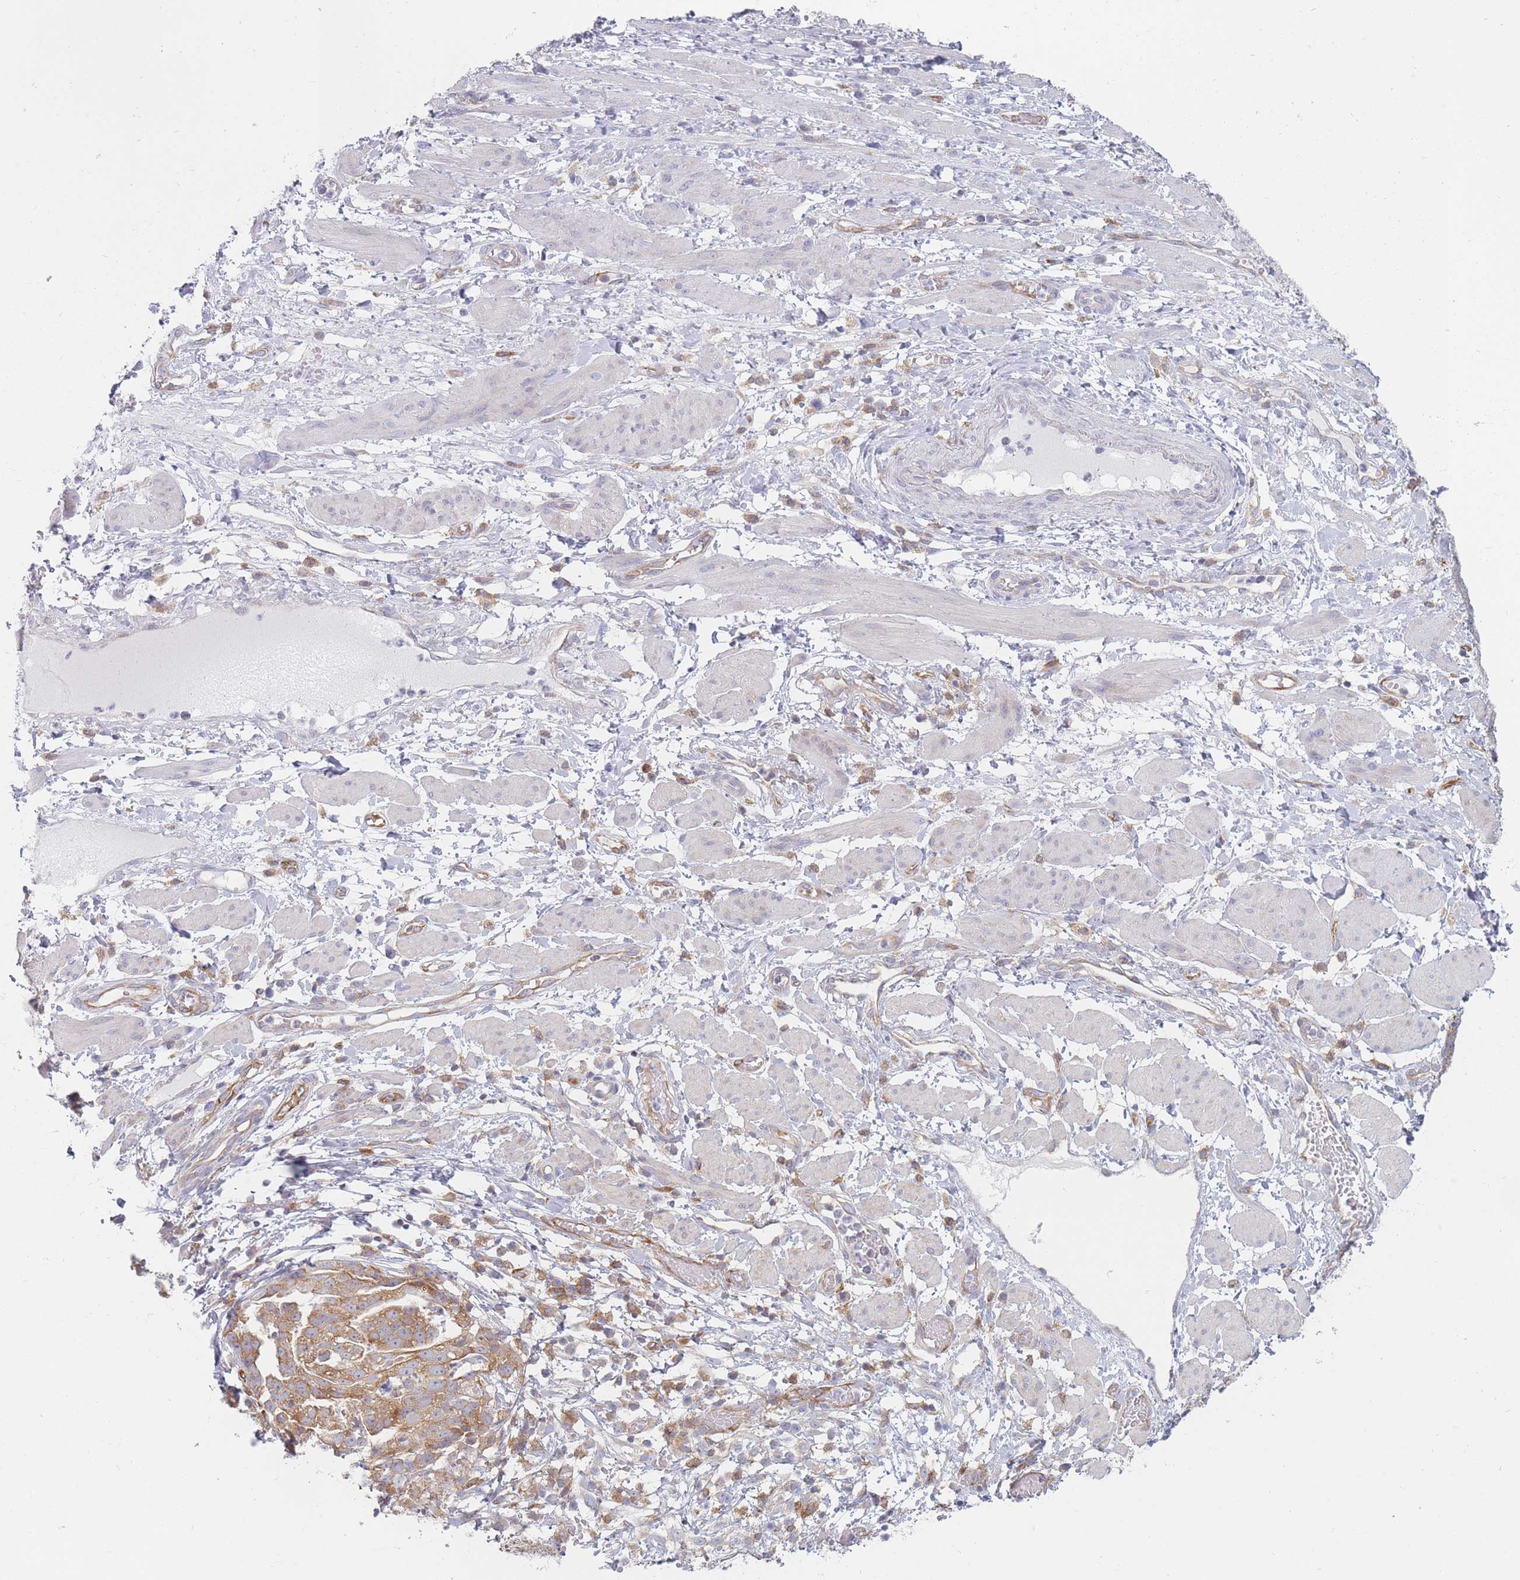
{"staining": {"intensity": "moderate", "quantity": ">75%", "location": "cytoplasmic/membranous"}, "tissue": "ovarian cancer", "cell_type": "Tumor cells", "image_type": "cancer", "snomed": [{"axis": "morphology", "description": "Cystadenocarcinoma, serous, NOS"}, {"axis": "topography", "description": "Ovary"}], "caption": "DAB (3,3'-diaminobenzidine) immunohistochemical staining of human ovarian serous cystadenocarcinoma reveals moderate cytoplasmic/membranous protein positivity in about >75% of tumor cells.", "gene": "MAP1S", "patient": {"sex": "female", "age": 58}}